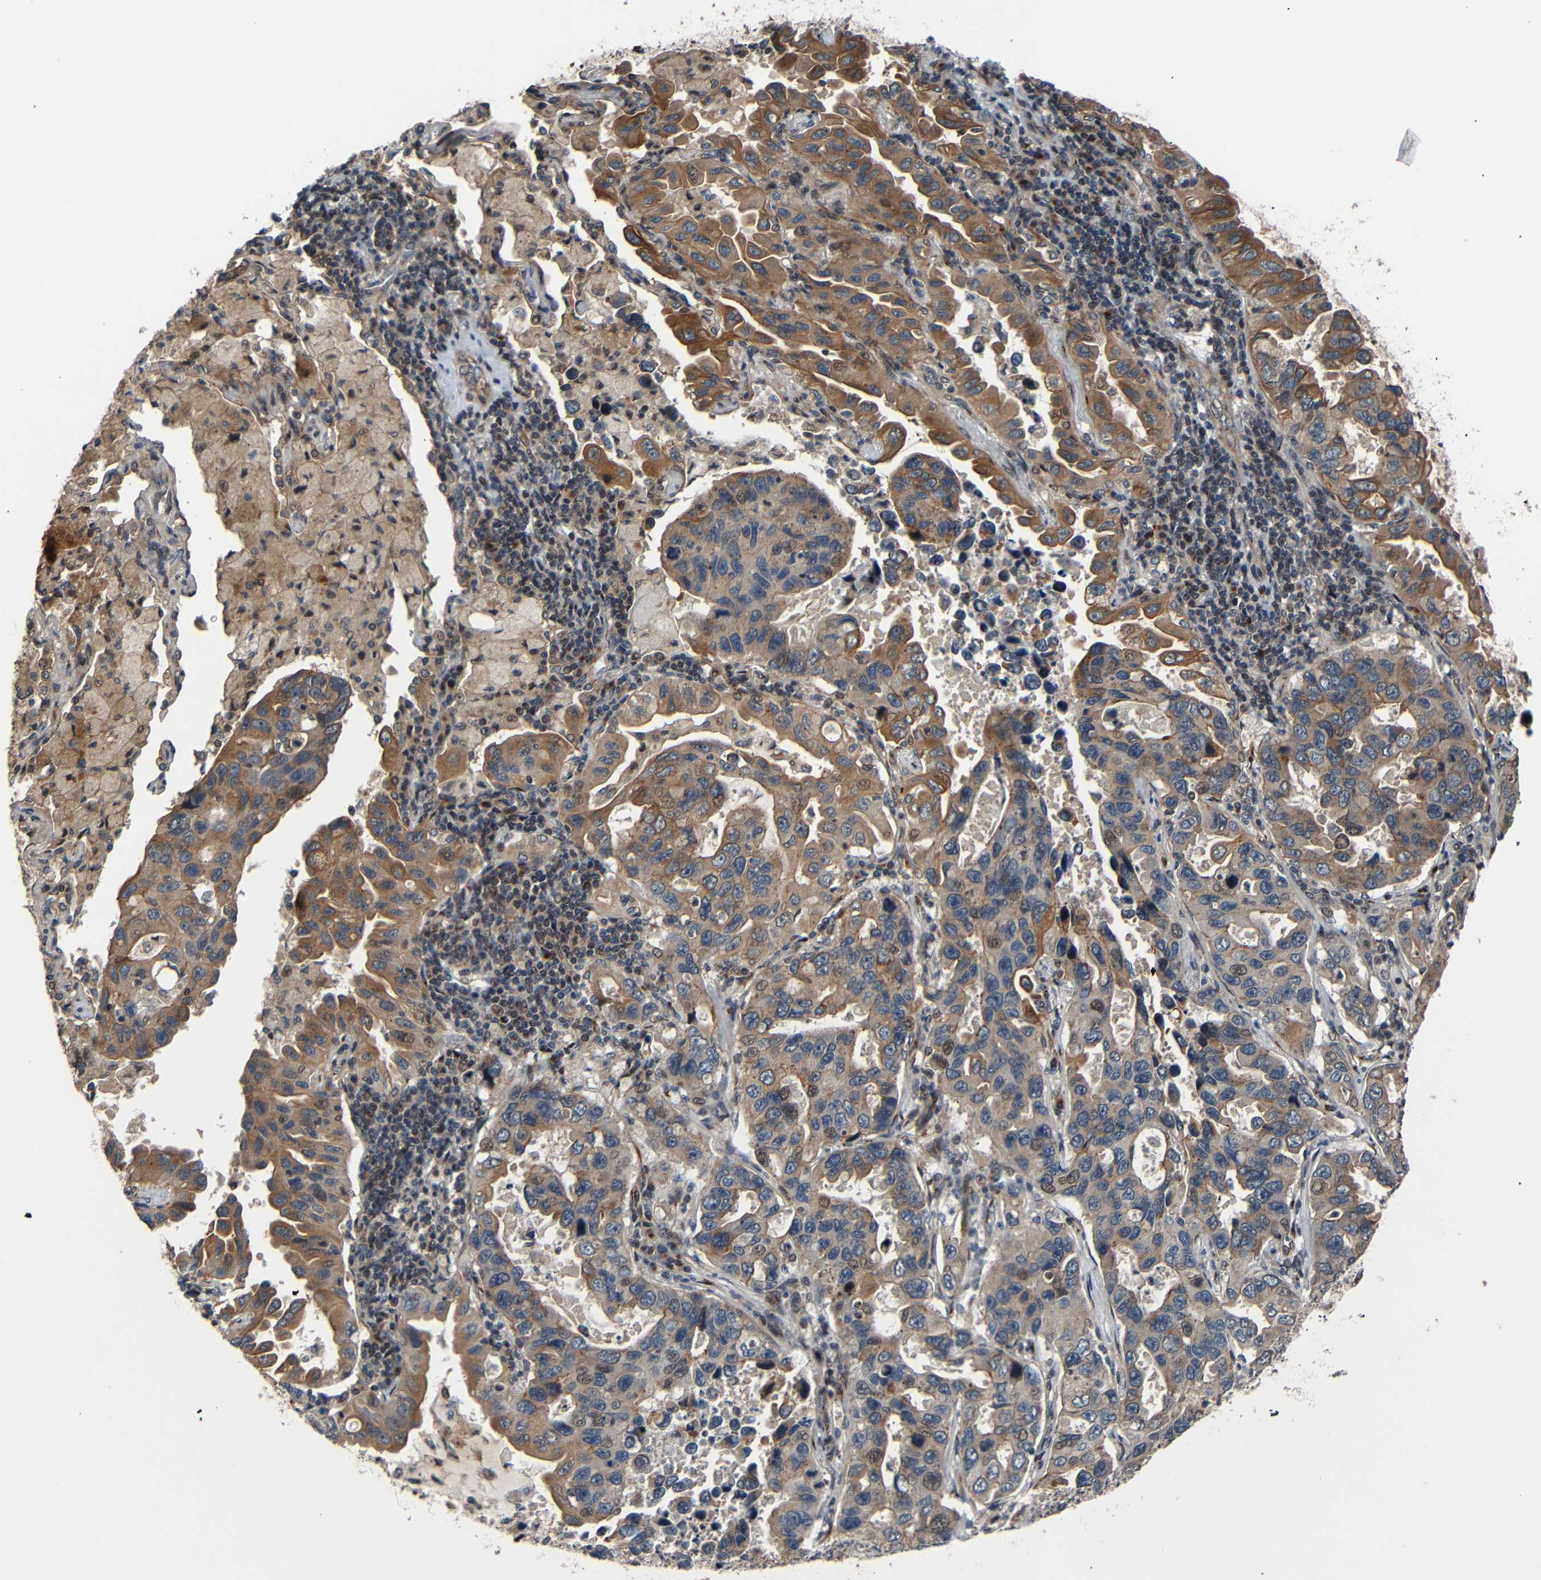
{"staining": {"intensity": "weak", "quantity": ">75%", "location": "cytoplasmic/membranous,nuclear"}, "tissue": "lung cancer", "cell_type": "Tumor cells", "image_type": "cancer", "snomed": [{"axis": "morphology", "description": "Adenocarcinoma, NOS"}, {"axis": "topography", "description": "Lung"}], "caption": "The photomicrograph shows immunohistochemical staining of lung cancer. There is weak cytoplasmic/membranous and nuclear staining is seen in about >75% of tumor cells. The protein is shown in brown color, while the nuclei are stained blue.", "gene": "AKAP9", "patient": {"sex": "male", "age": 64}}